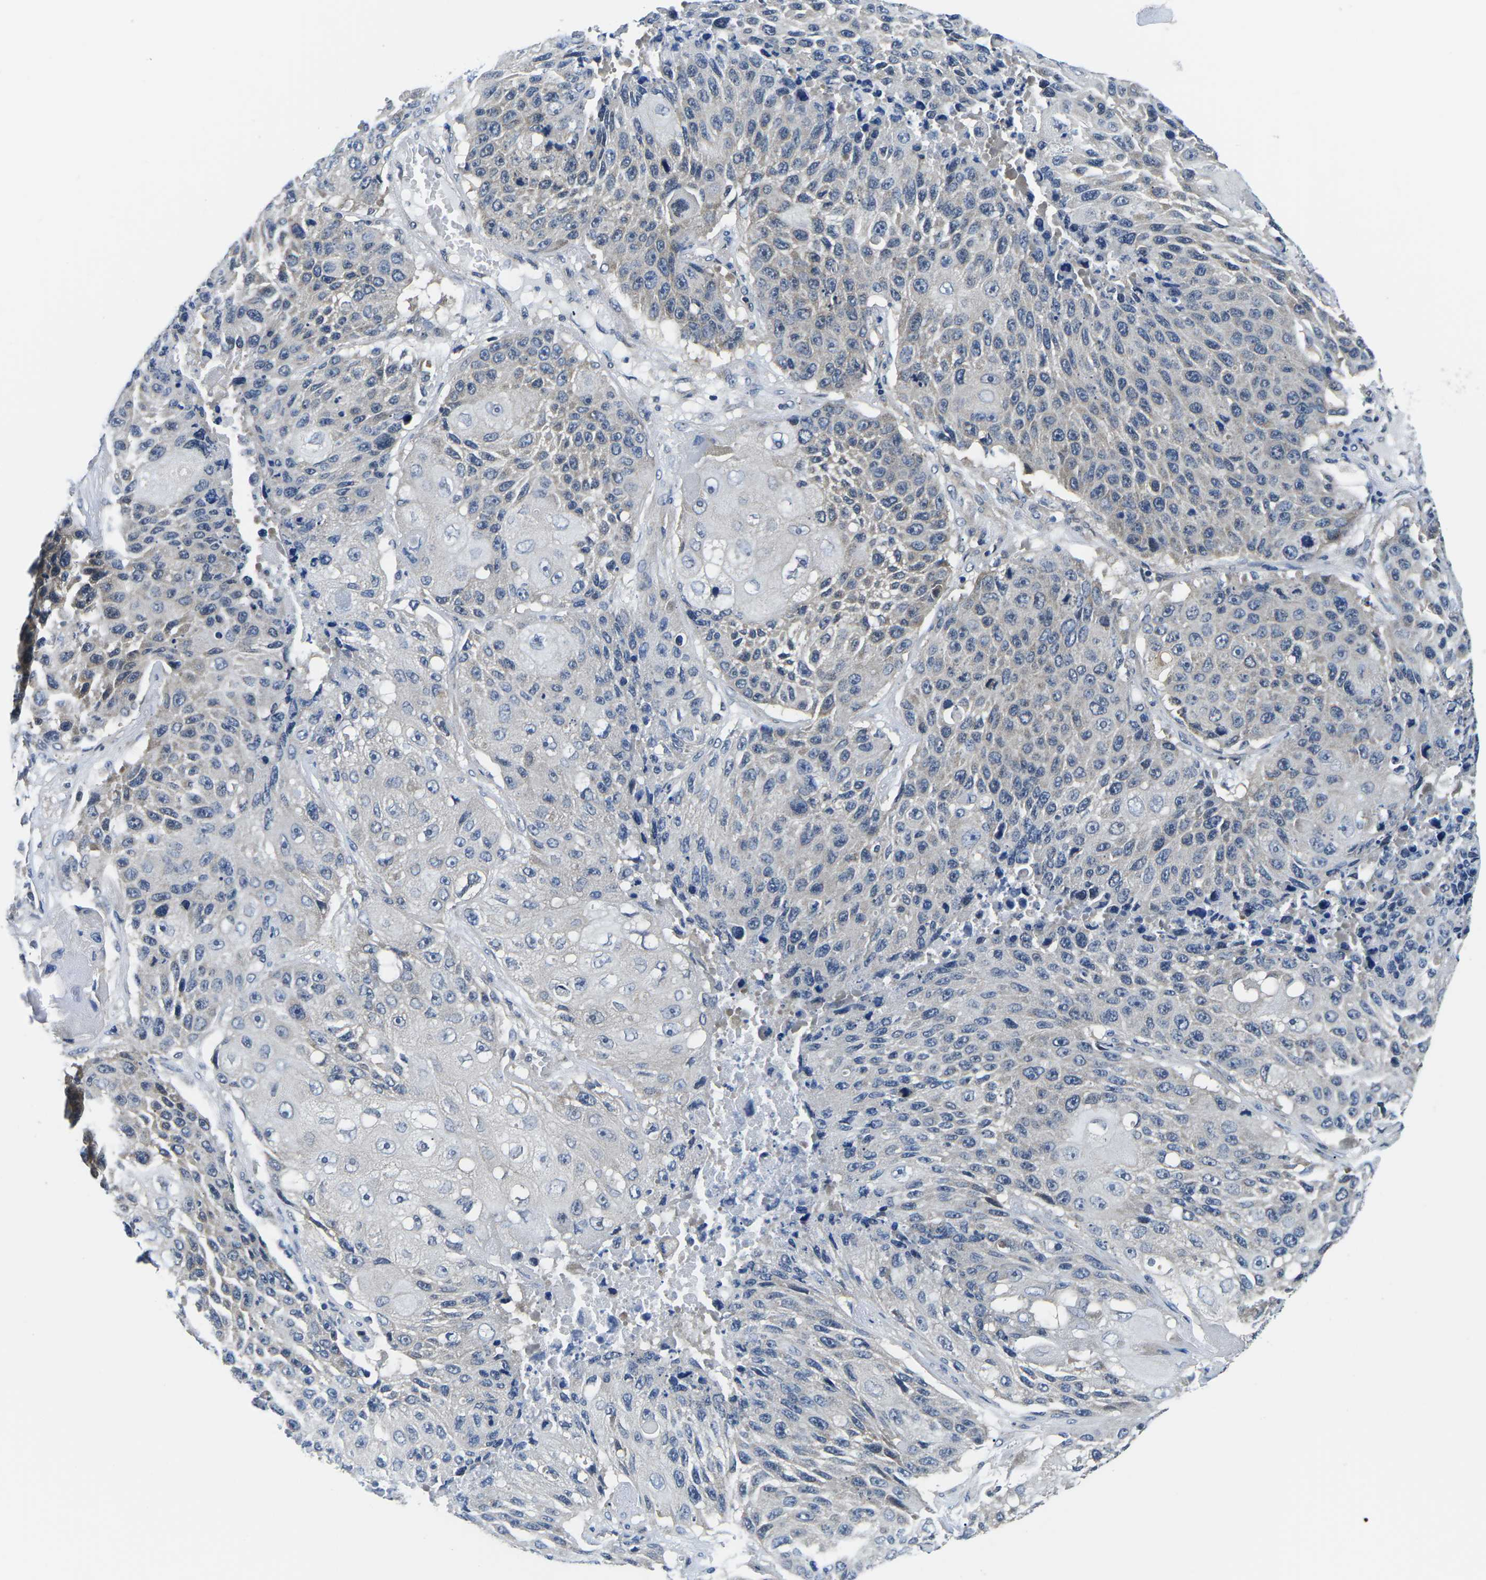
{"staining": {"intensity": "weak", "quantity": "<25%", "location": "cytoplasmic/membranous"}, "tissue": "lung cancer", "cell_type": "Tumor cells", "image_type": "cancer", "snomed": [{"axis": "morphology", "description": "Squamous cell carcinoma, NOS"}, {"axis": "topography", "description": "Lung"}], "caption": "Immunohistochemistry (IHC) photomicrograph of neoplastic tissue: lung squamous cell carcinoma stained with DAB (3,3'-diaminobenzidine) displays no significant protein expression in tumor cells.", "gene": "GSK3B", "patient": {"sex": "male", "age": 61}}